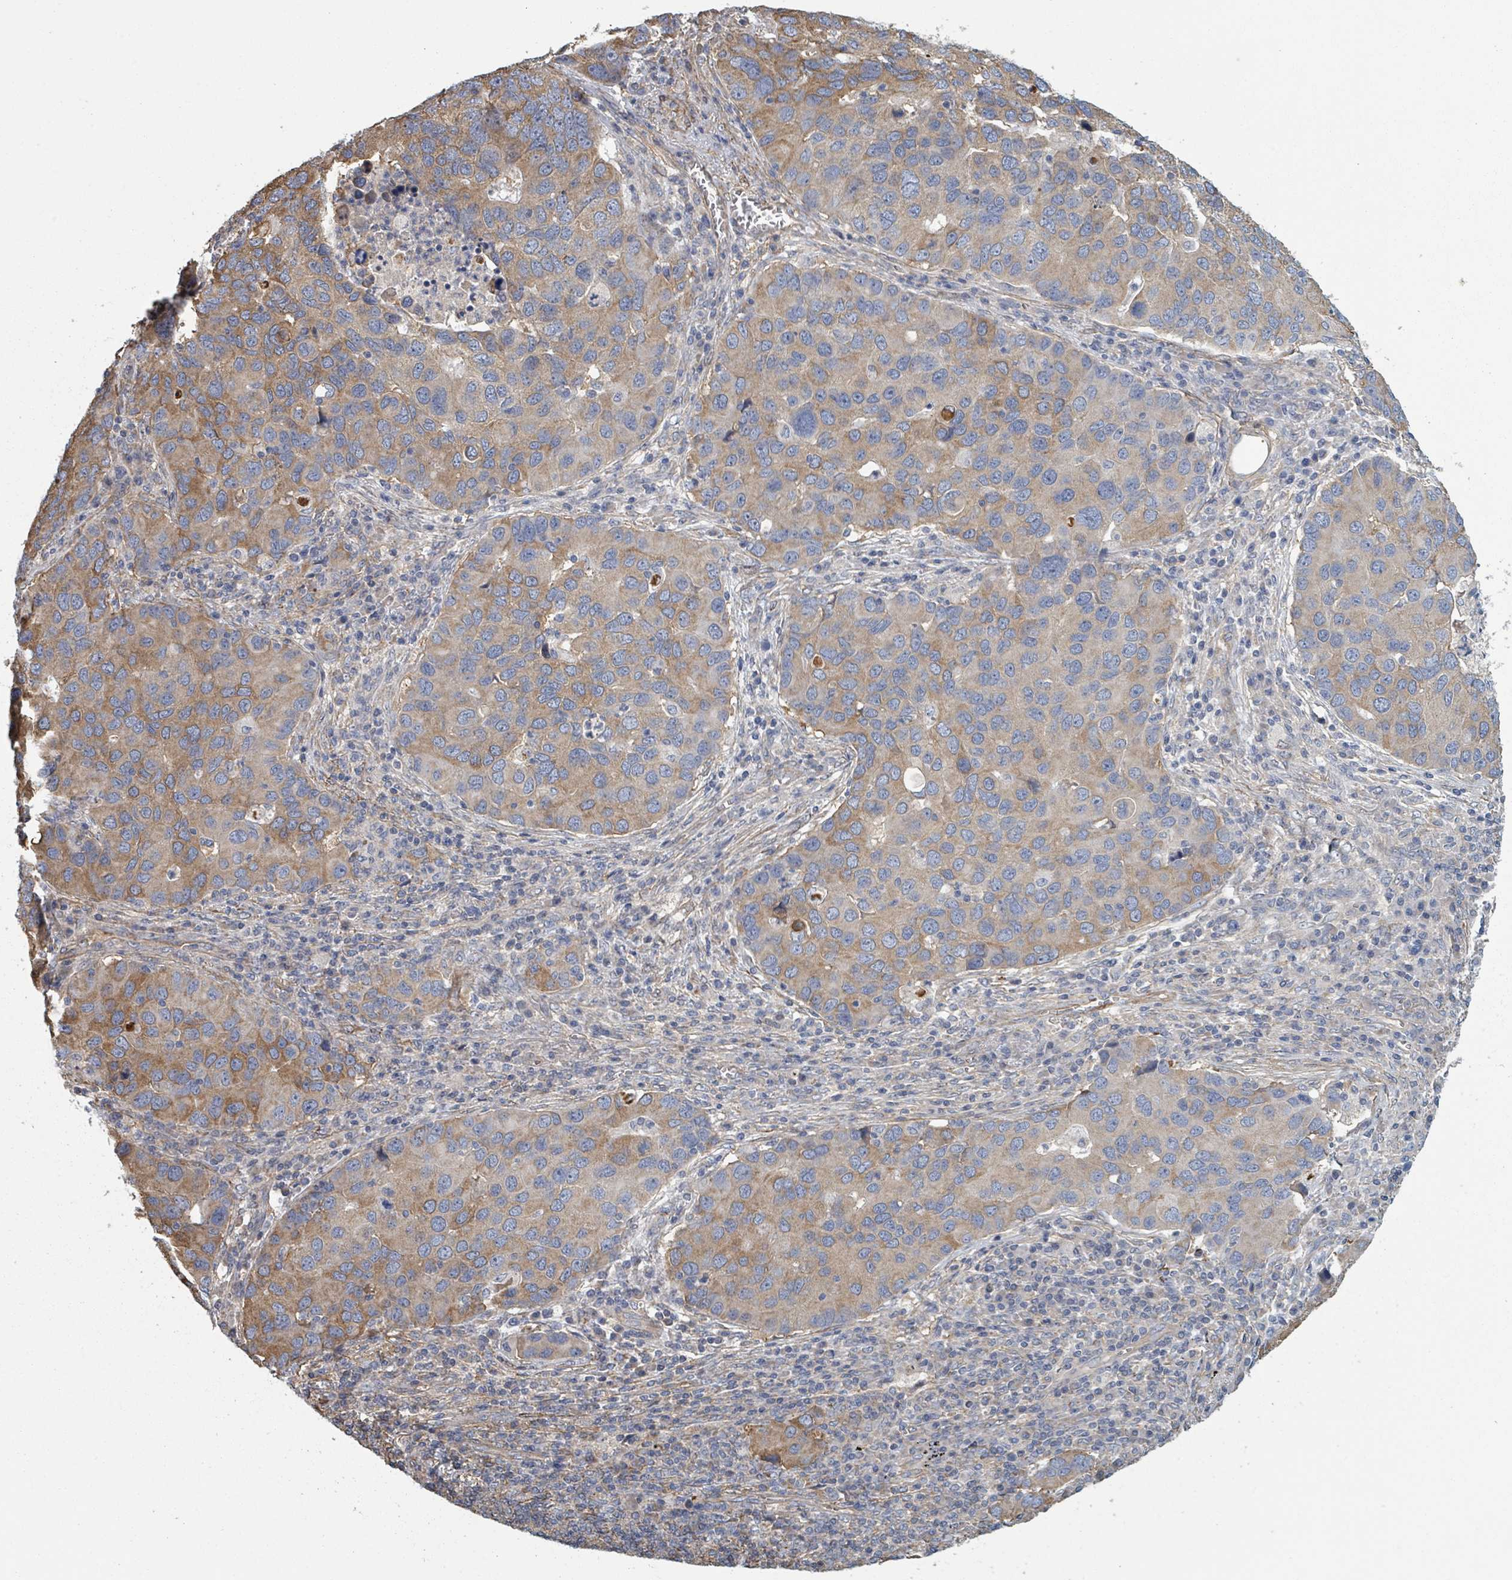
{"staining": {"intensity": "moderate", "quantity": "25%-75%", "location": "cytoplasmic/membranous"}, "tissue": "lung cancer", "cell_type": "Tumor cells", "image_type": "cancer", "snomed": [{"axis": "morphology", "description": "Aneuploidy"}, {"axis": "morphology", "description": "Adenocarcinoma, NOS"}, {"axis": "topography", "description": "Lymph node"}, {"axis": "topography", "description": "Lung"}], "caption": "Lung cancer (adenocarcinoma) stained for a protein exhibits moderate cytoplasmic/membranous positivity in tumor cells.", "gene": "ADCK1", "patient": {"sex": "female", "age": 74}}